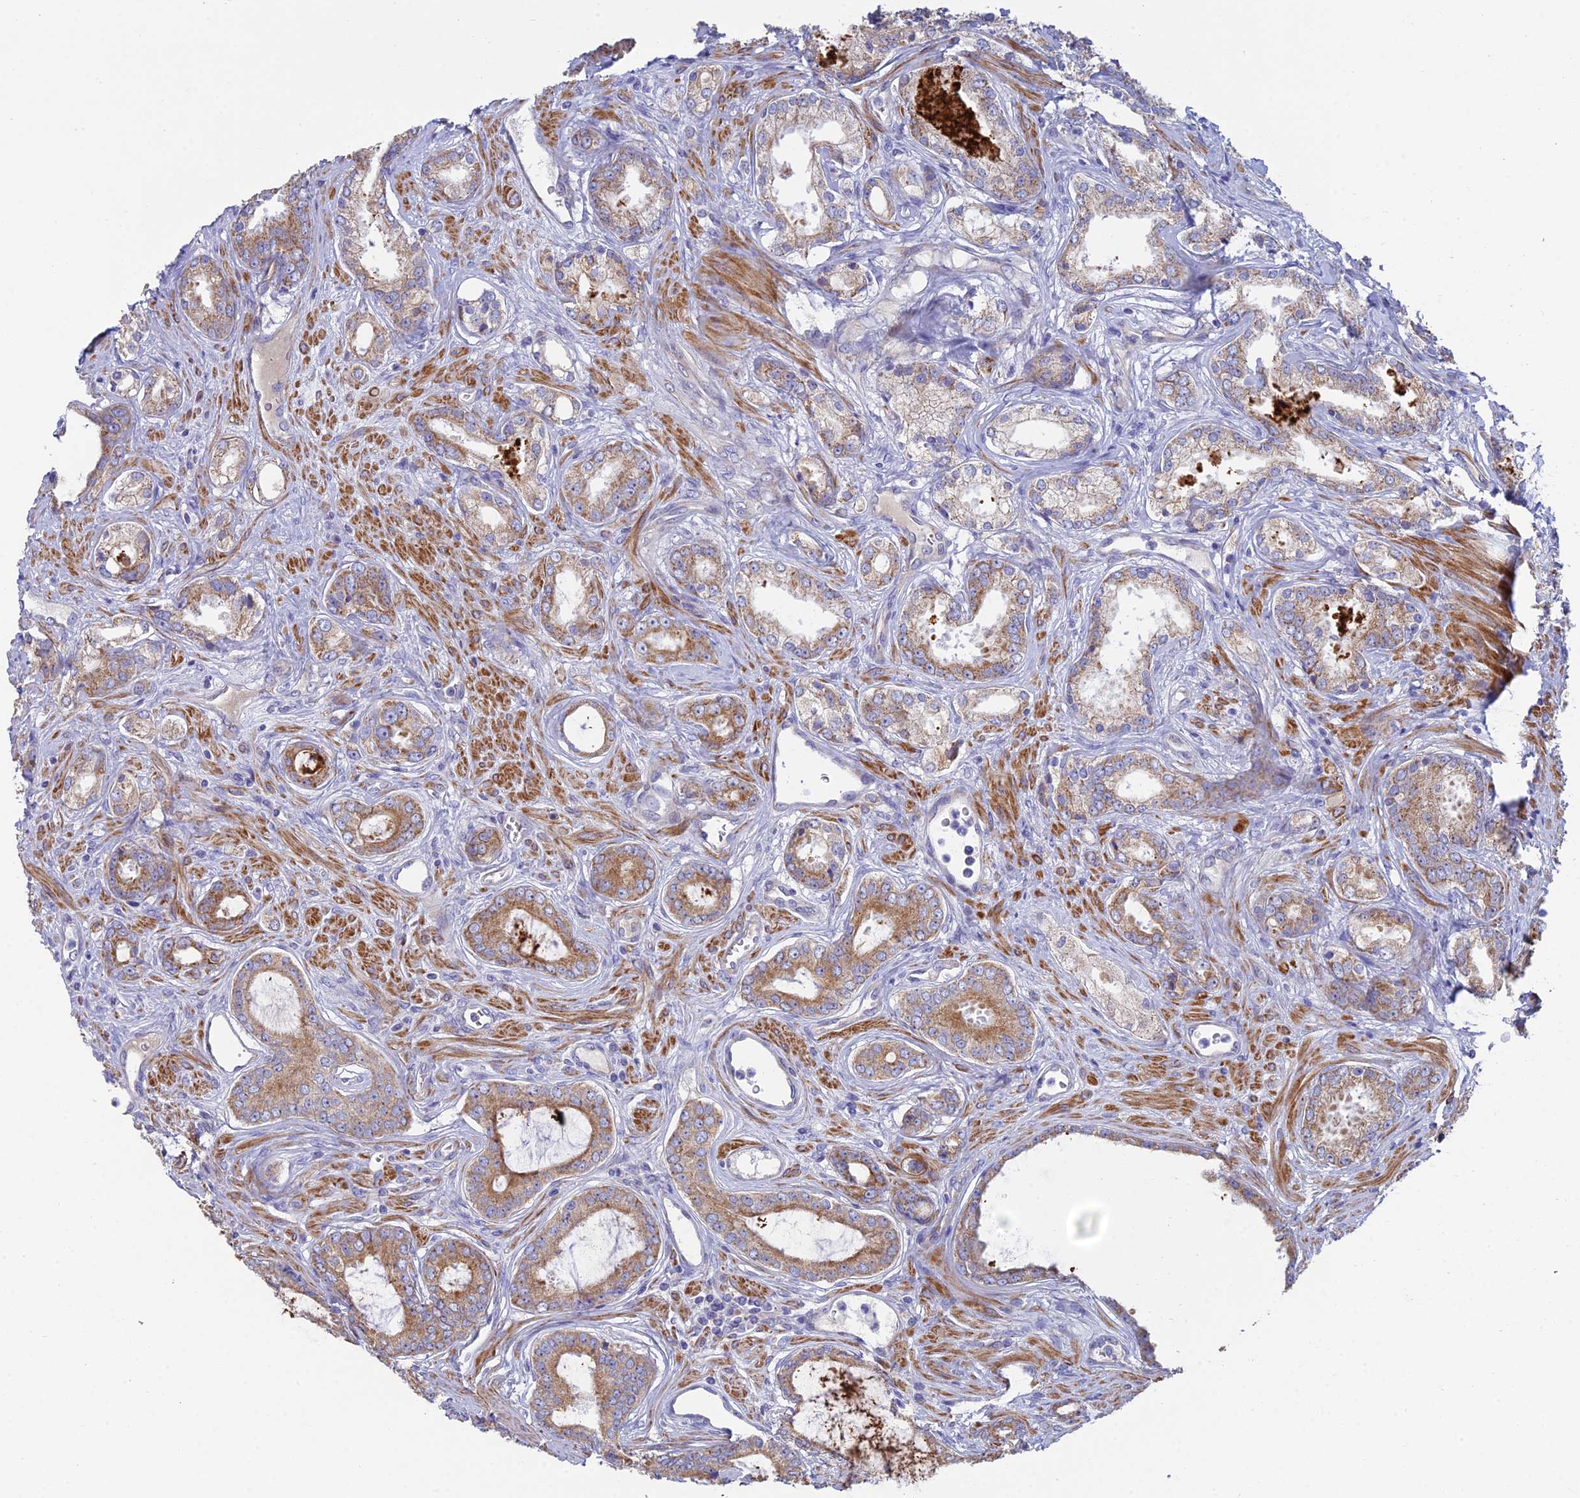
{"staining": {"intensity": "moderate", "quantity": "25%-75%", "location": "cytoplasmic/membranous"}, "tissue": "prostate cancer", "cell_type": "Tumor cells", "image_type": "cancer", "snomed": [{"axis": "morphology", "description": "Adenocarcinoma, Low grade"}, {"axis": "topography", "description": "Prostate"}], "caption": "This micrograph reveals immunohistochemistry staining of human low-grade adenocarcinoma (prostate), with medium moderate cytoplasmic/membranous positivity in approximately 25%-75% of tumor cells.", "gene": "CSPG4", "patient": {"sex": "male", "age": 68}}